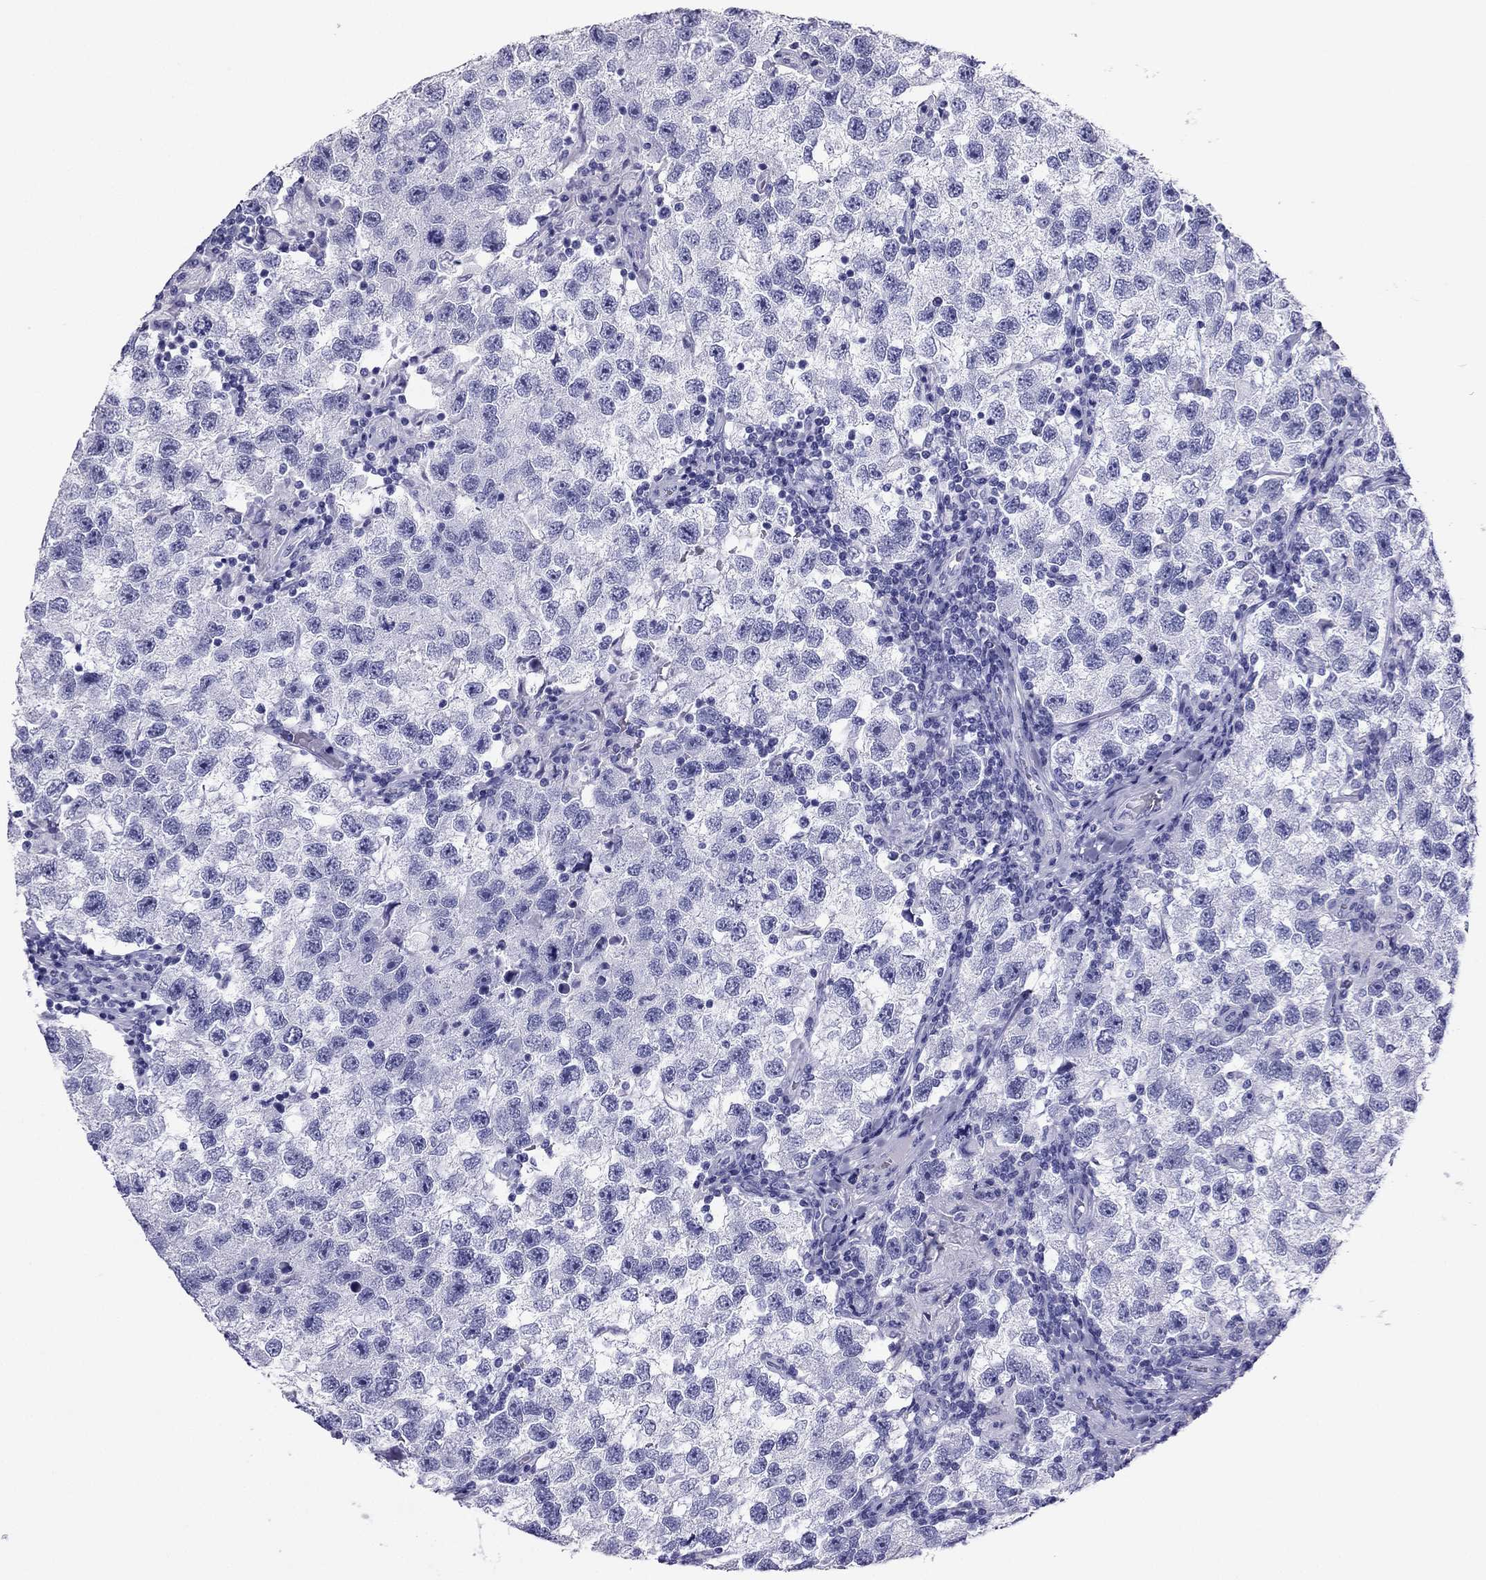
{"staining": {"intensity": "negative", "quantity": "none", "location": "none"}, "tissue": "testis cancer", "cell_type": "Tumor cells", "image_type": "cancer", "snomed": [{"axis": "morphology", "description": "Seminoma, NOS"}, {"axis": "topography", "description": "Testis"}], "caption": "This is an immunohistochemistry micrograph of human testis seminoma. There is no positivity in tumor cells.", "gene": "PDE6A", "patient": {"sex": "male", "age": 26}}